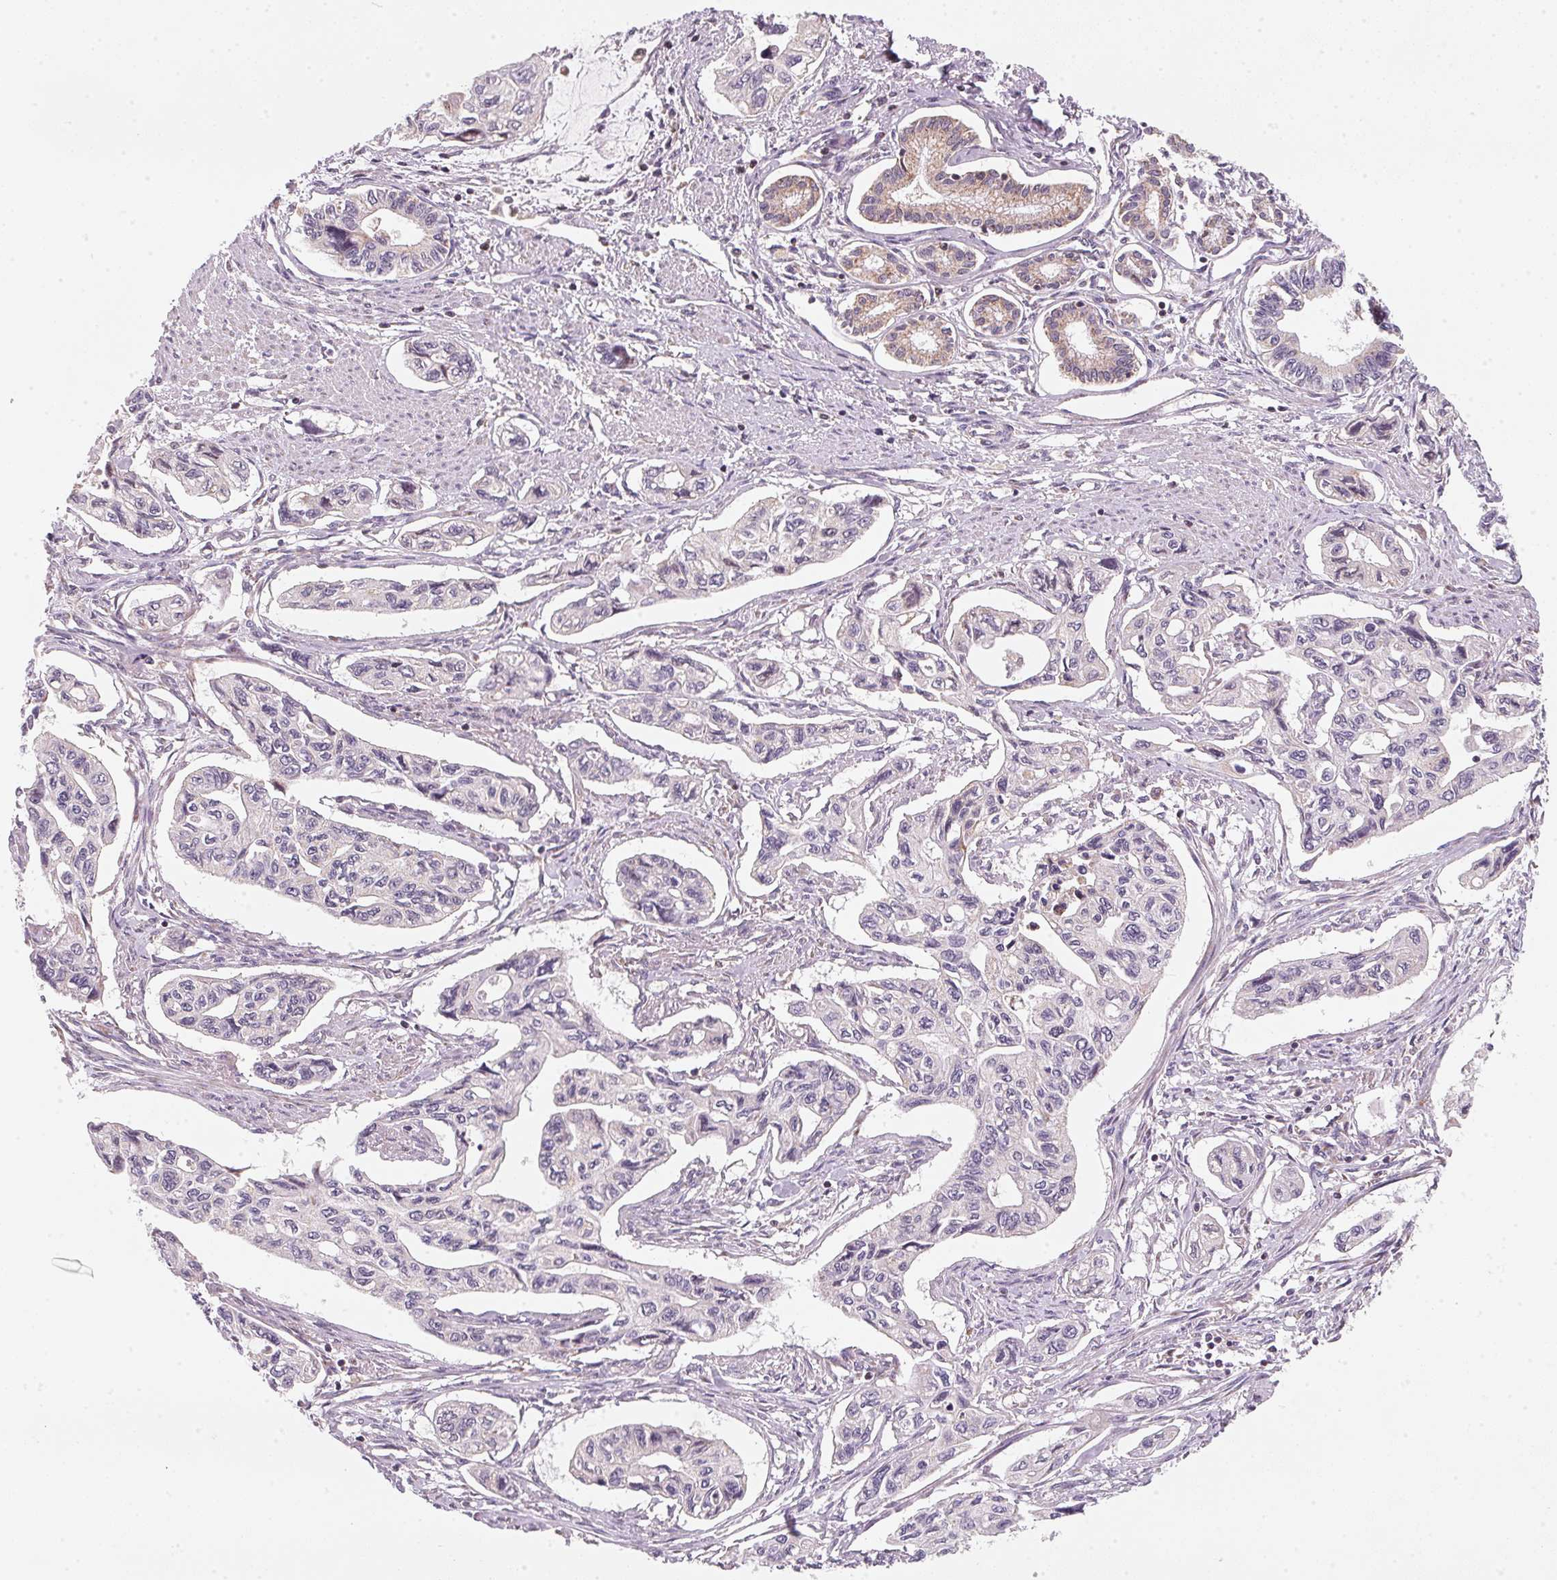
{"staining": {"intensity": "negative", "quantity": "none", "location": "none"}, "tissue": "pancreatic cancer", "cell_type": "Tumor cells", "image_type": "cancer", "snomed": [{"axis": "morphology", "description": "Adenocarcinoma, NOS"}, {"axis": "topography", "description": "Pancreas"}], "caption": "Tumor cells are negative for protein expression in human pancreatic cancer (adenocarcinoma).", "gene": "COQ7", "patient": {"sex": "female", "age": 76}}